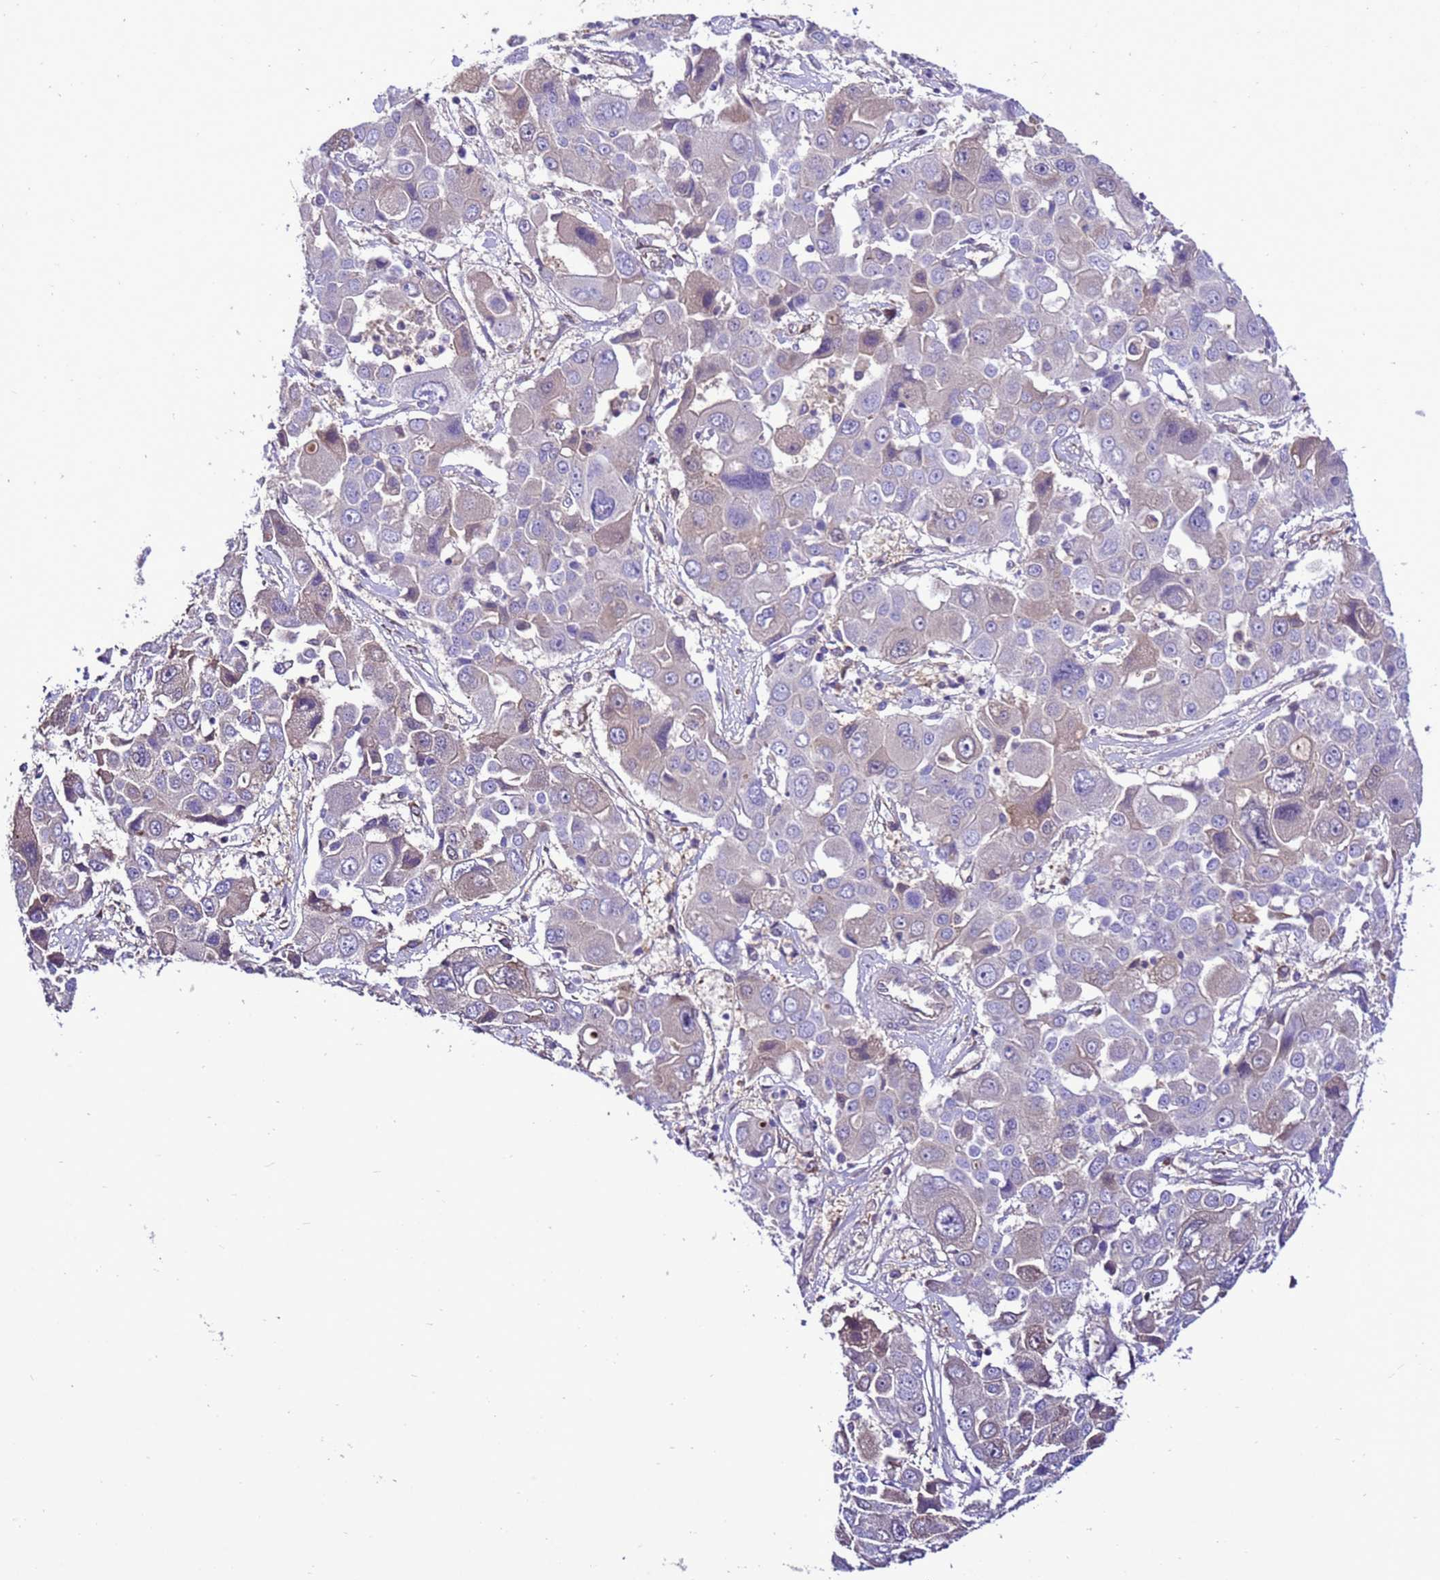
{"staining": {"intensity": "negative", "quantity": "none", "location": "none"}, "tissue": "liver cancer", "cell_type": "Tumor cells", "image_type": "cancer", "snomed": [{"axis": "morphology", "description": "Cholangiocarcinoma"}, {"axis": "topography", "description": "Liver"}], "caption": "Liver cholangiocarcinoma stained for a protein using IHC reveals no staining tumor cells.", "gene": "RABEP2", "patient": {"sex": "male", "age": 67}}